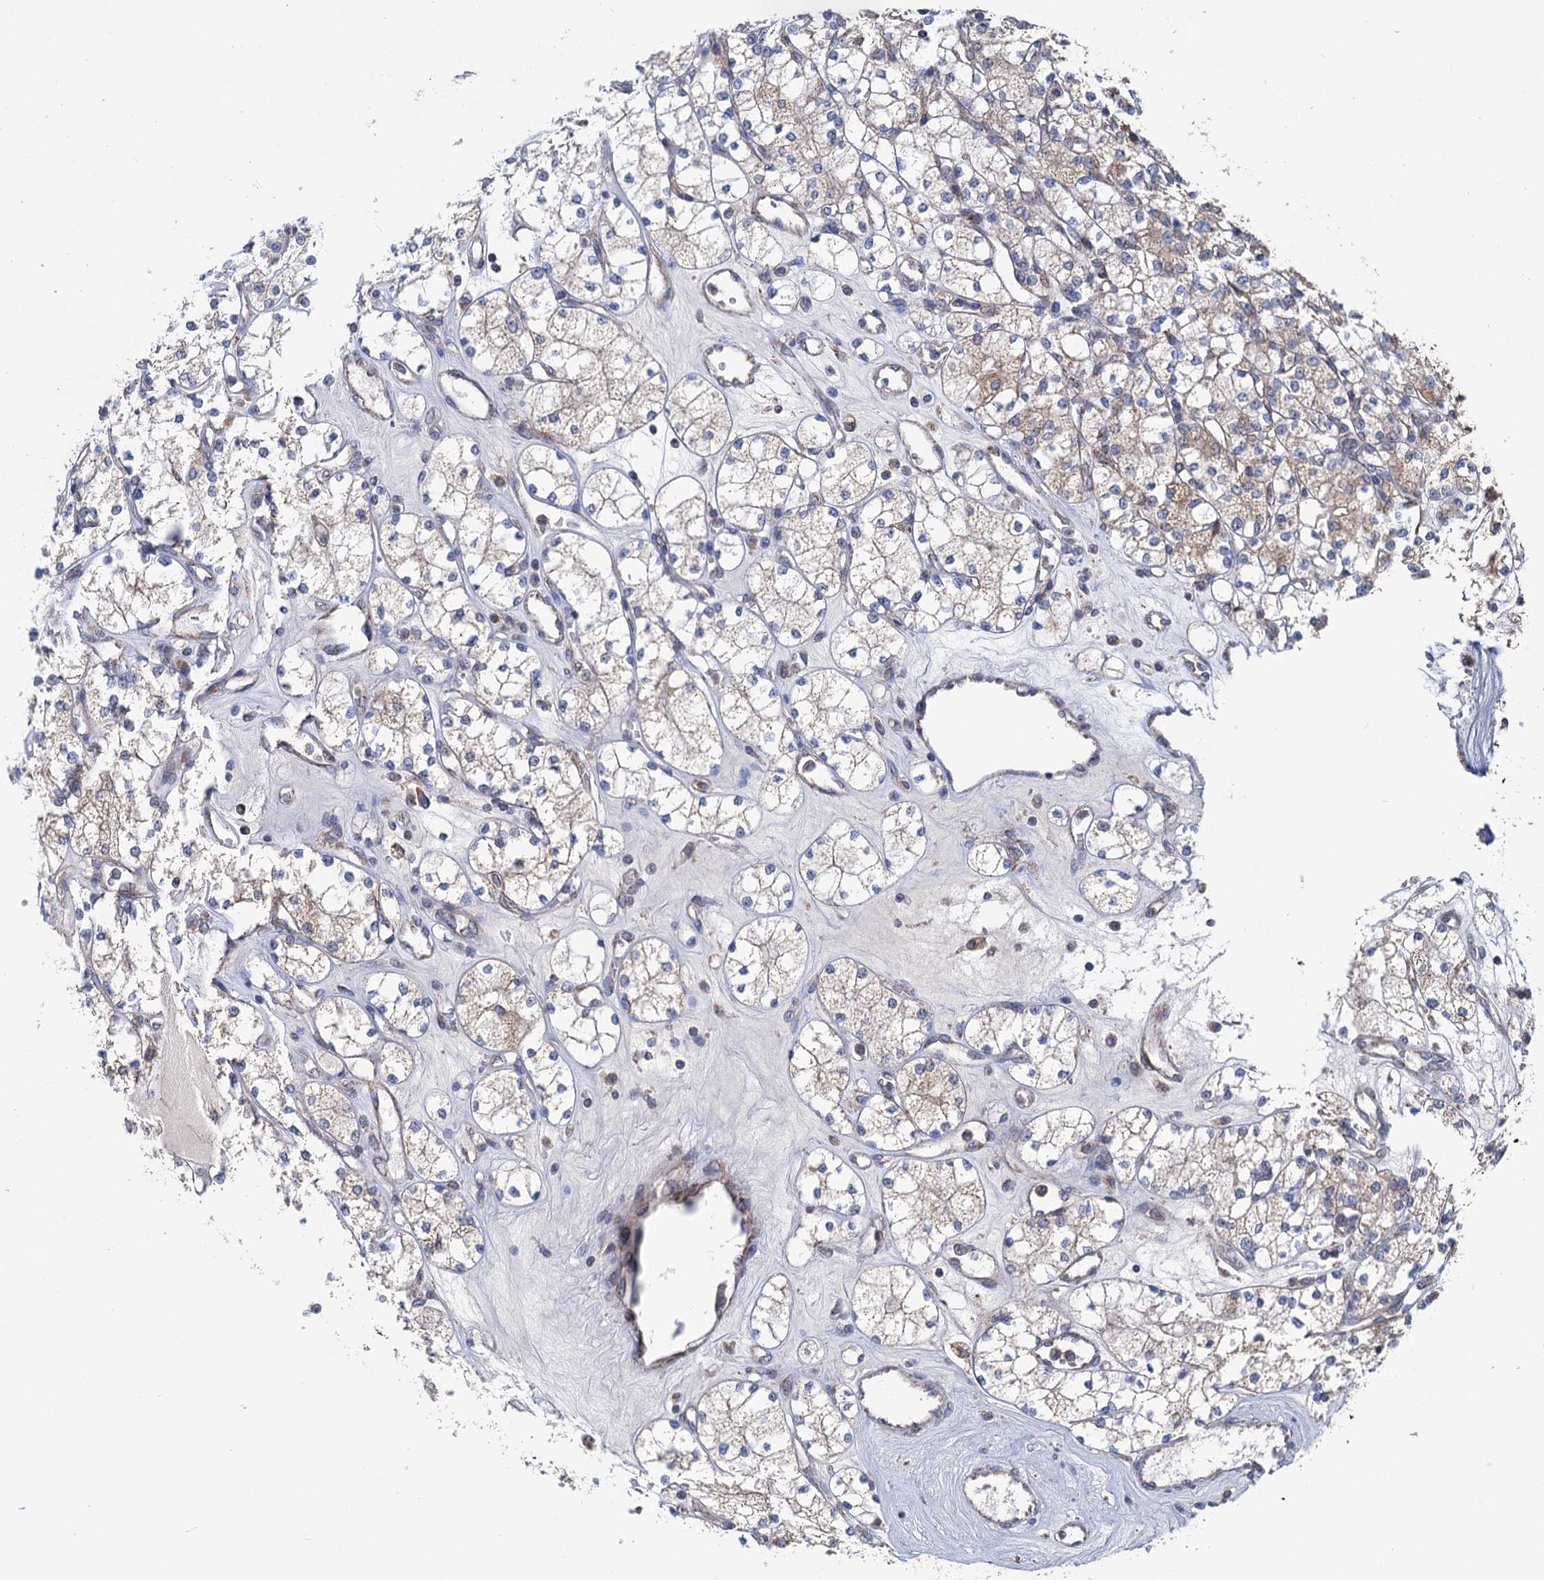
{"staining": {"intensity": "moderate", "quantity": "25%-75%", "location": "cytoplasmic/membranous"}, "tissue": "renal cancer", "cell_type": "Tumor cells", "image_type": "cancer", "snomed": [{"axis": "morphology", "description": "Adenocarcinoma, NOS"}, {"axis": "topography", "description": "Kidney"}], "caption": "Renal cancer (adenocarcinoma) stained for a protein shows moderate cytoplasmic/membranous positivity in tumor cells.", "gene": "SUCLA2", "patient": {"sex": "male", "age": 77}}